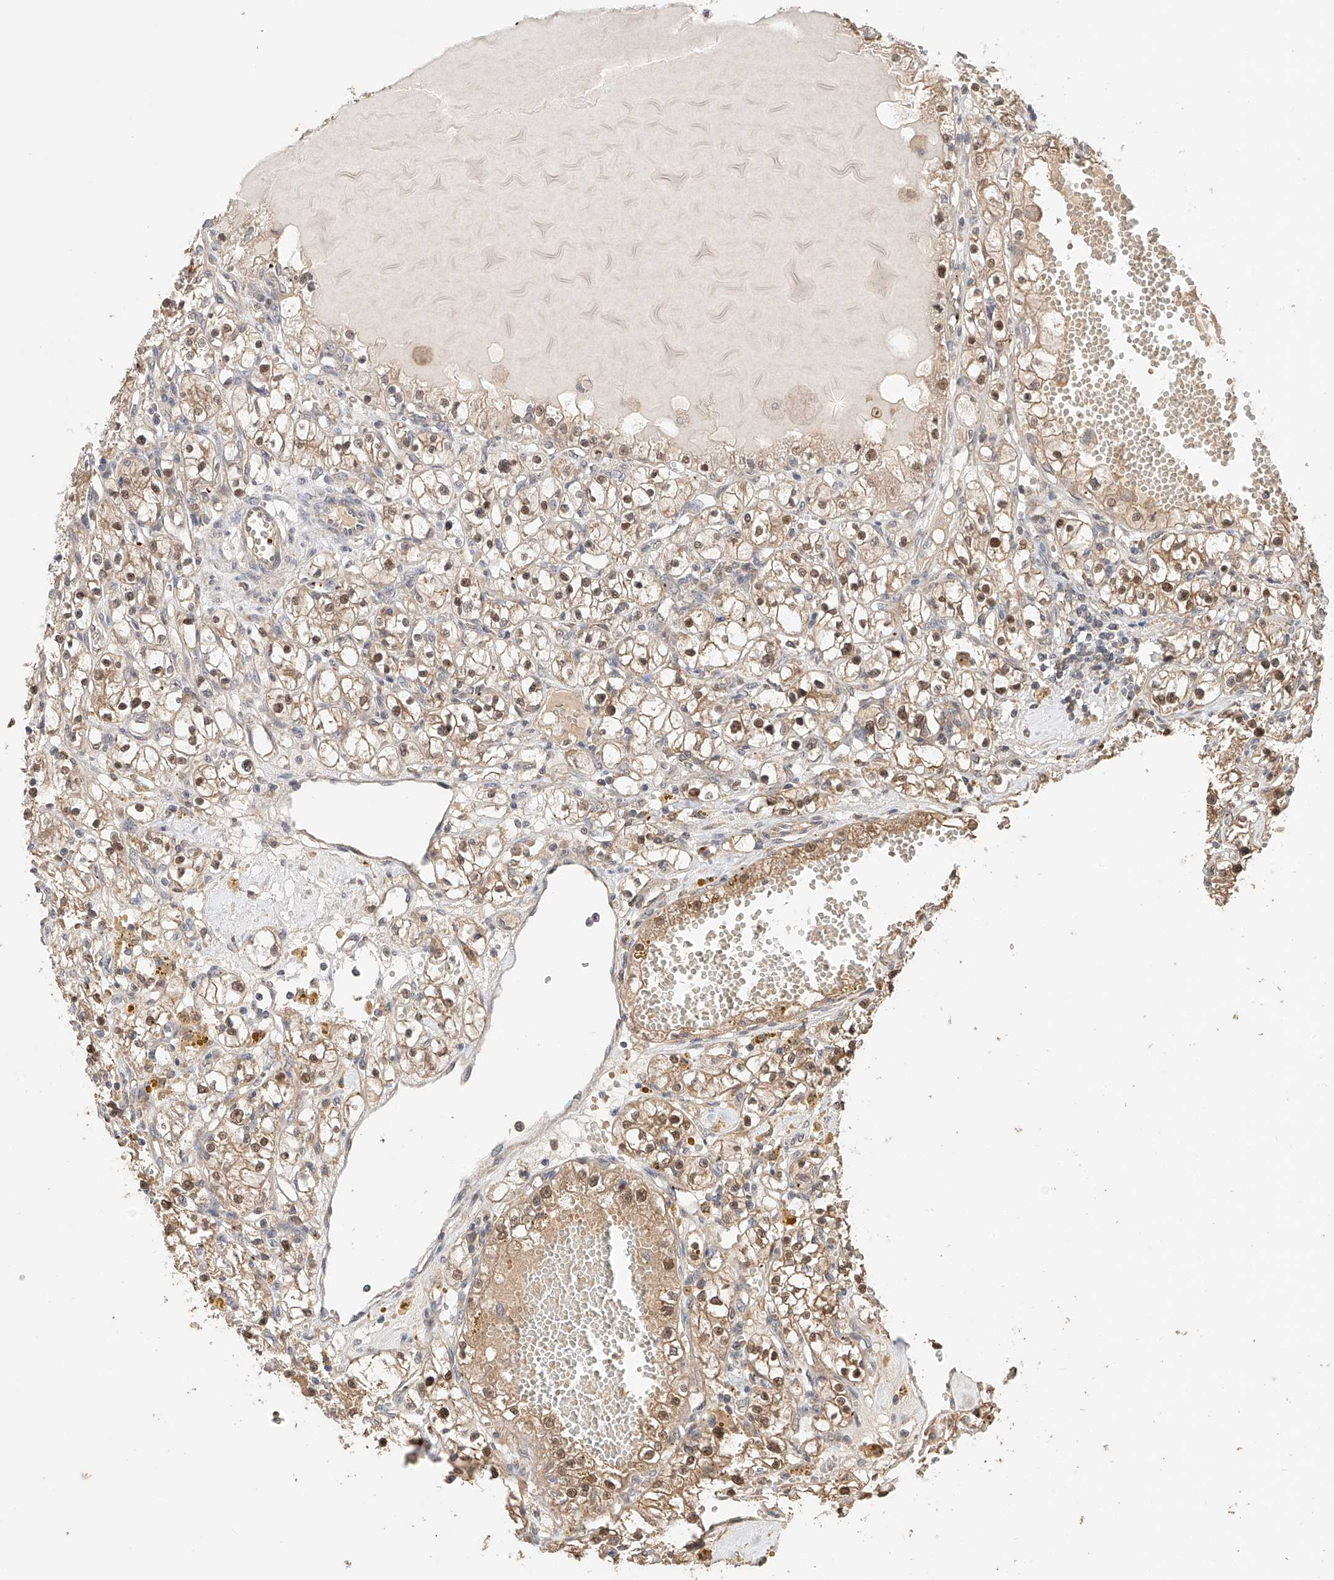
{"staining": {"intensity": "moderate", "quantity": ">75%", "location": "cytoplasmic/membranous,nuclear"}, "tissue": "renal cancer", "cell_type": "Tumor cells", "image_type": "cancer", "snomed": [{"axis": "morphology", "description": "Adenocarcinoma, NOS"}, {"axis": "topography", "description": "Kidney"}], "caption": "Approximately >75% of tumor cells in human adenocarcinoma (renal) display moderate cytoplasmic/membranous and nuclear protein positivity as visualized by brown immunohistochemical staining.", "gene": "ZFHX2", "patient": {"sex": "male", "age": 56}}